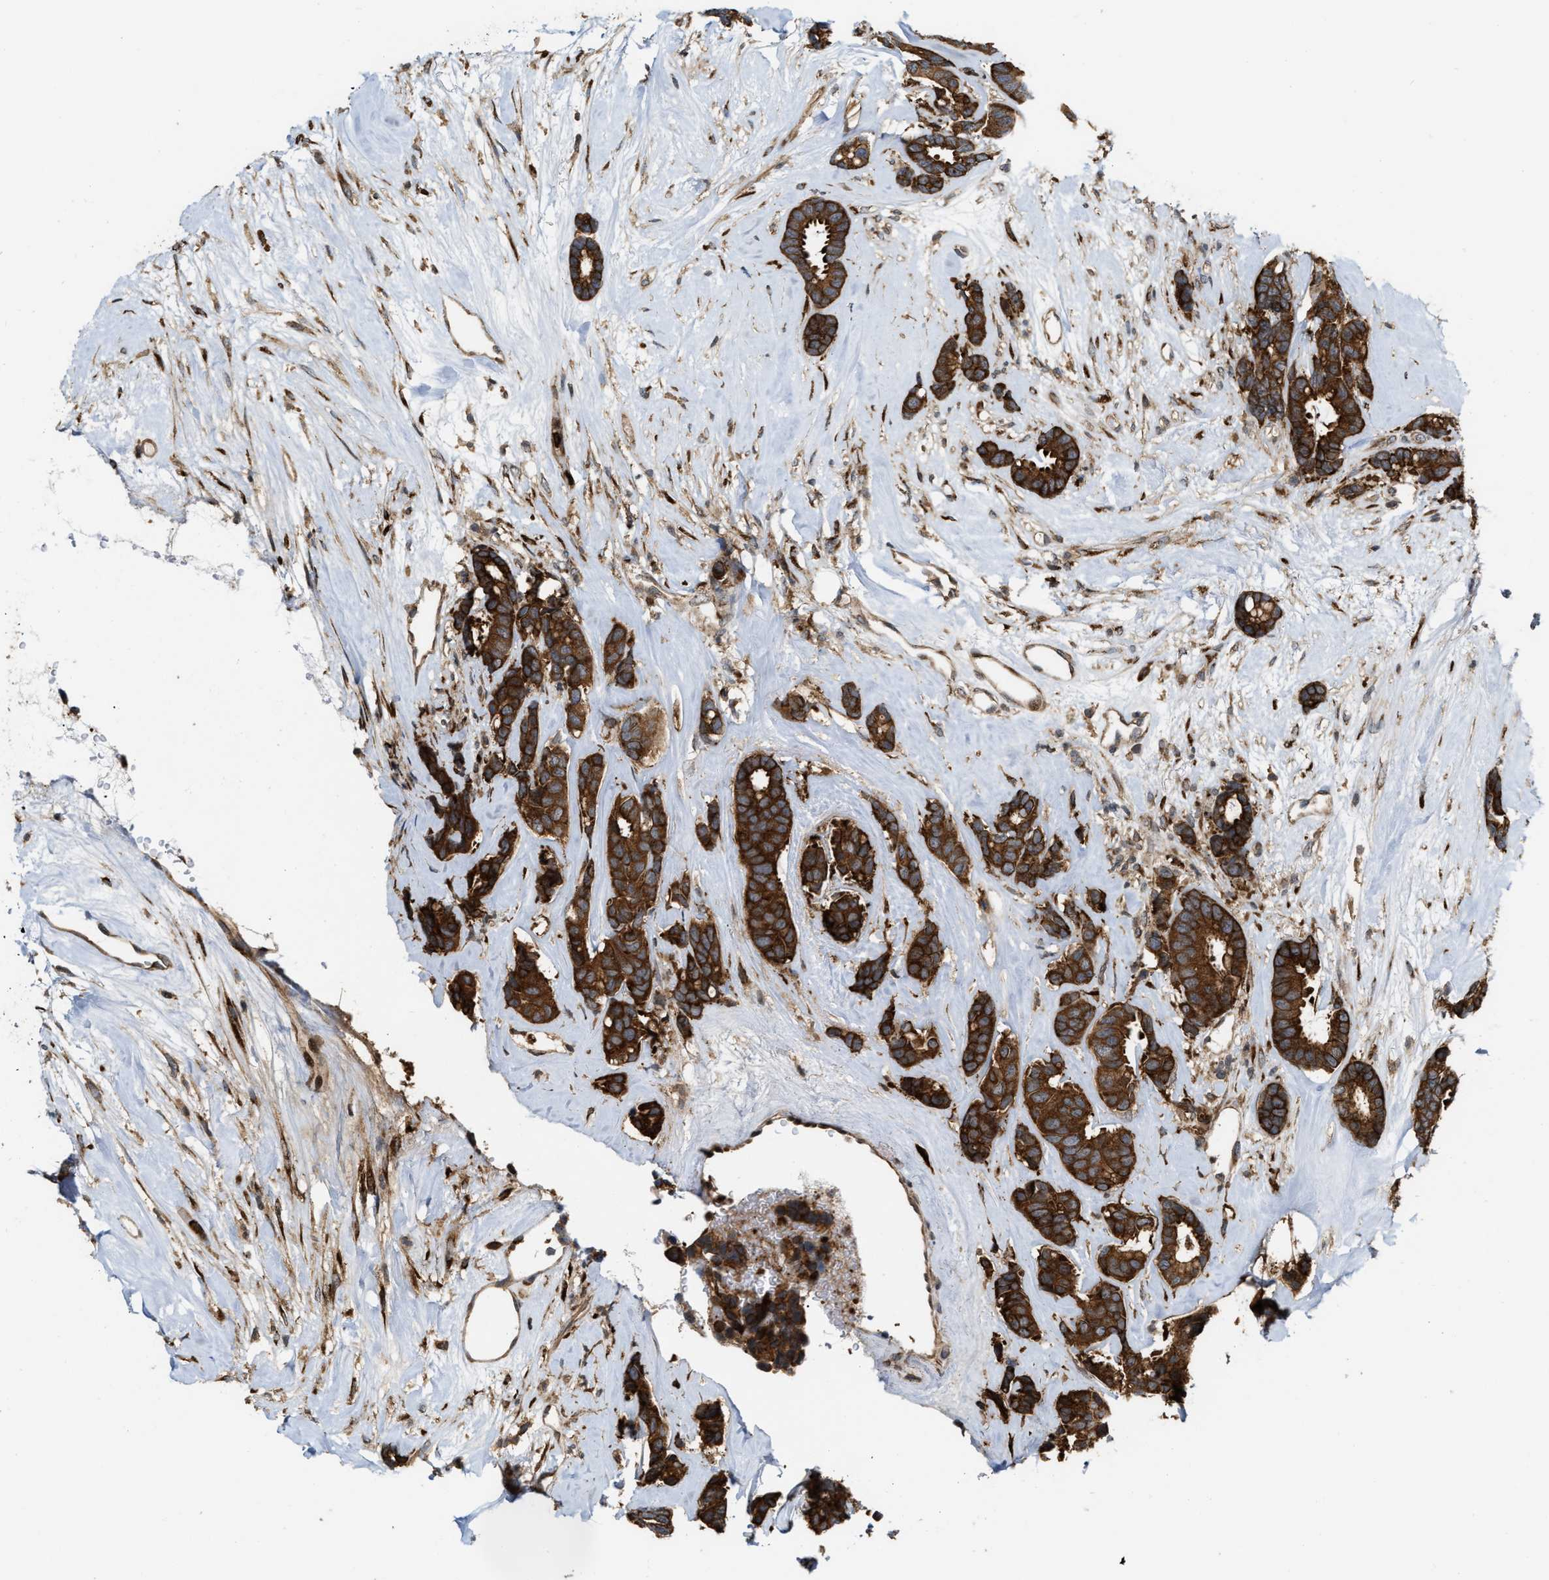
{"staining": {"intensity": "strong", "quantity": ">75%", "location": "cytoplasmic/membranous"}, "tissue": "breast cancer", "cell_type": "Tumor cells", "image_type": "cancer", "snomed": [{"axis": "morphology", "description": "Duct carcinoma"}, {"axis": "topography", "description": "Breast"}], "caption": "Human breast intraductal carcinoma stained with a protein marker displays strong staining in tumor cells.", "gene": "IQCE", "patient": {"sex": "female", "age": 87}}